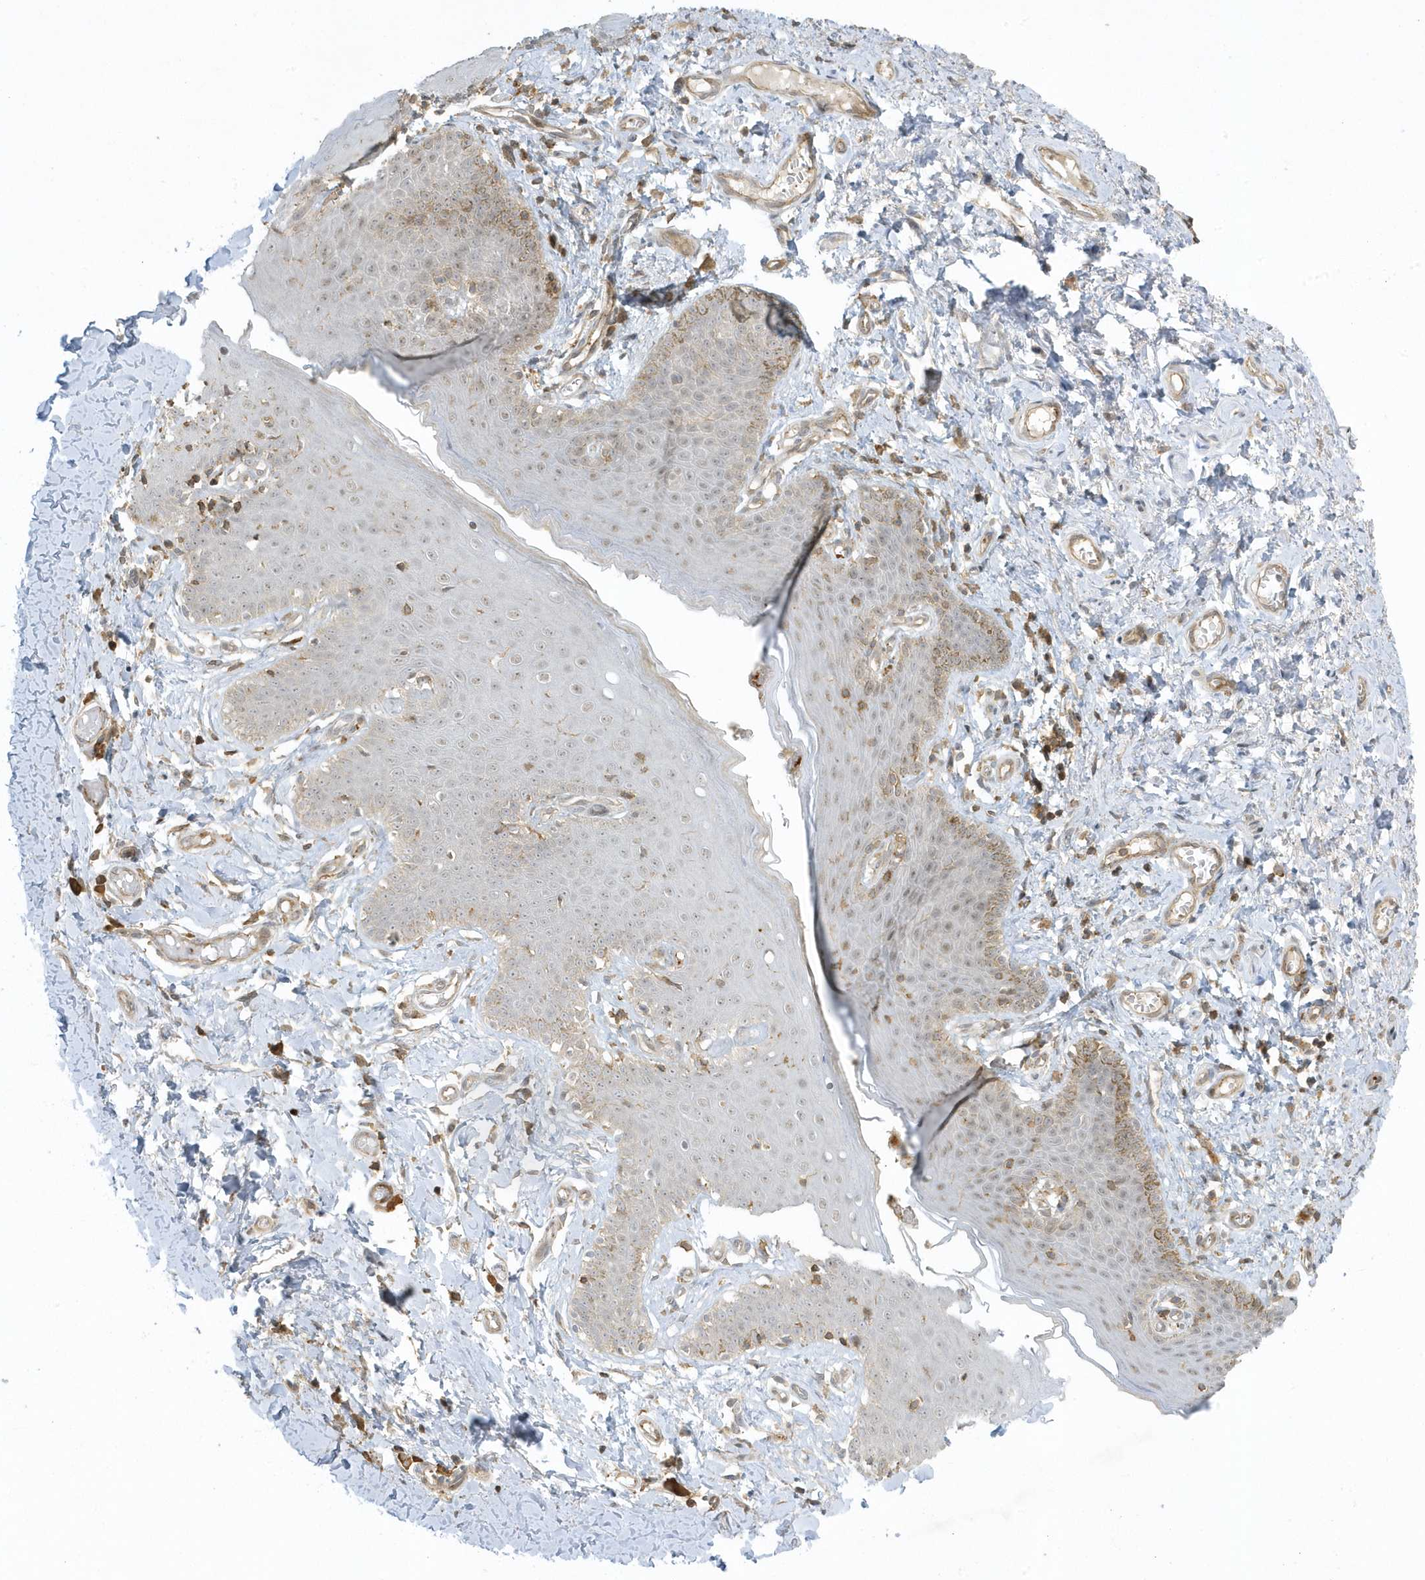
{"staining": {"intensity": "moderate", "quantity": "<25%", "location": "cytoplasmic/membranous"}, "tissue": "skin", "cell_type": "Epidermal cells", "image_type": "normal", "snomed": [{"axis": "morphology", "description": "Normal tissue, NOS"}, {"axis": "topography", "description": "Vulva"}], "caption": "Skin stained with a brown dye demonstrates moderate cytoplasmic/membranous positive expression in about <25% of epidermal cells.", "gene": "ZBTB8A", "patient": {"sex": "female", "age": 66}}